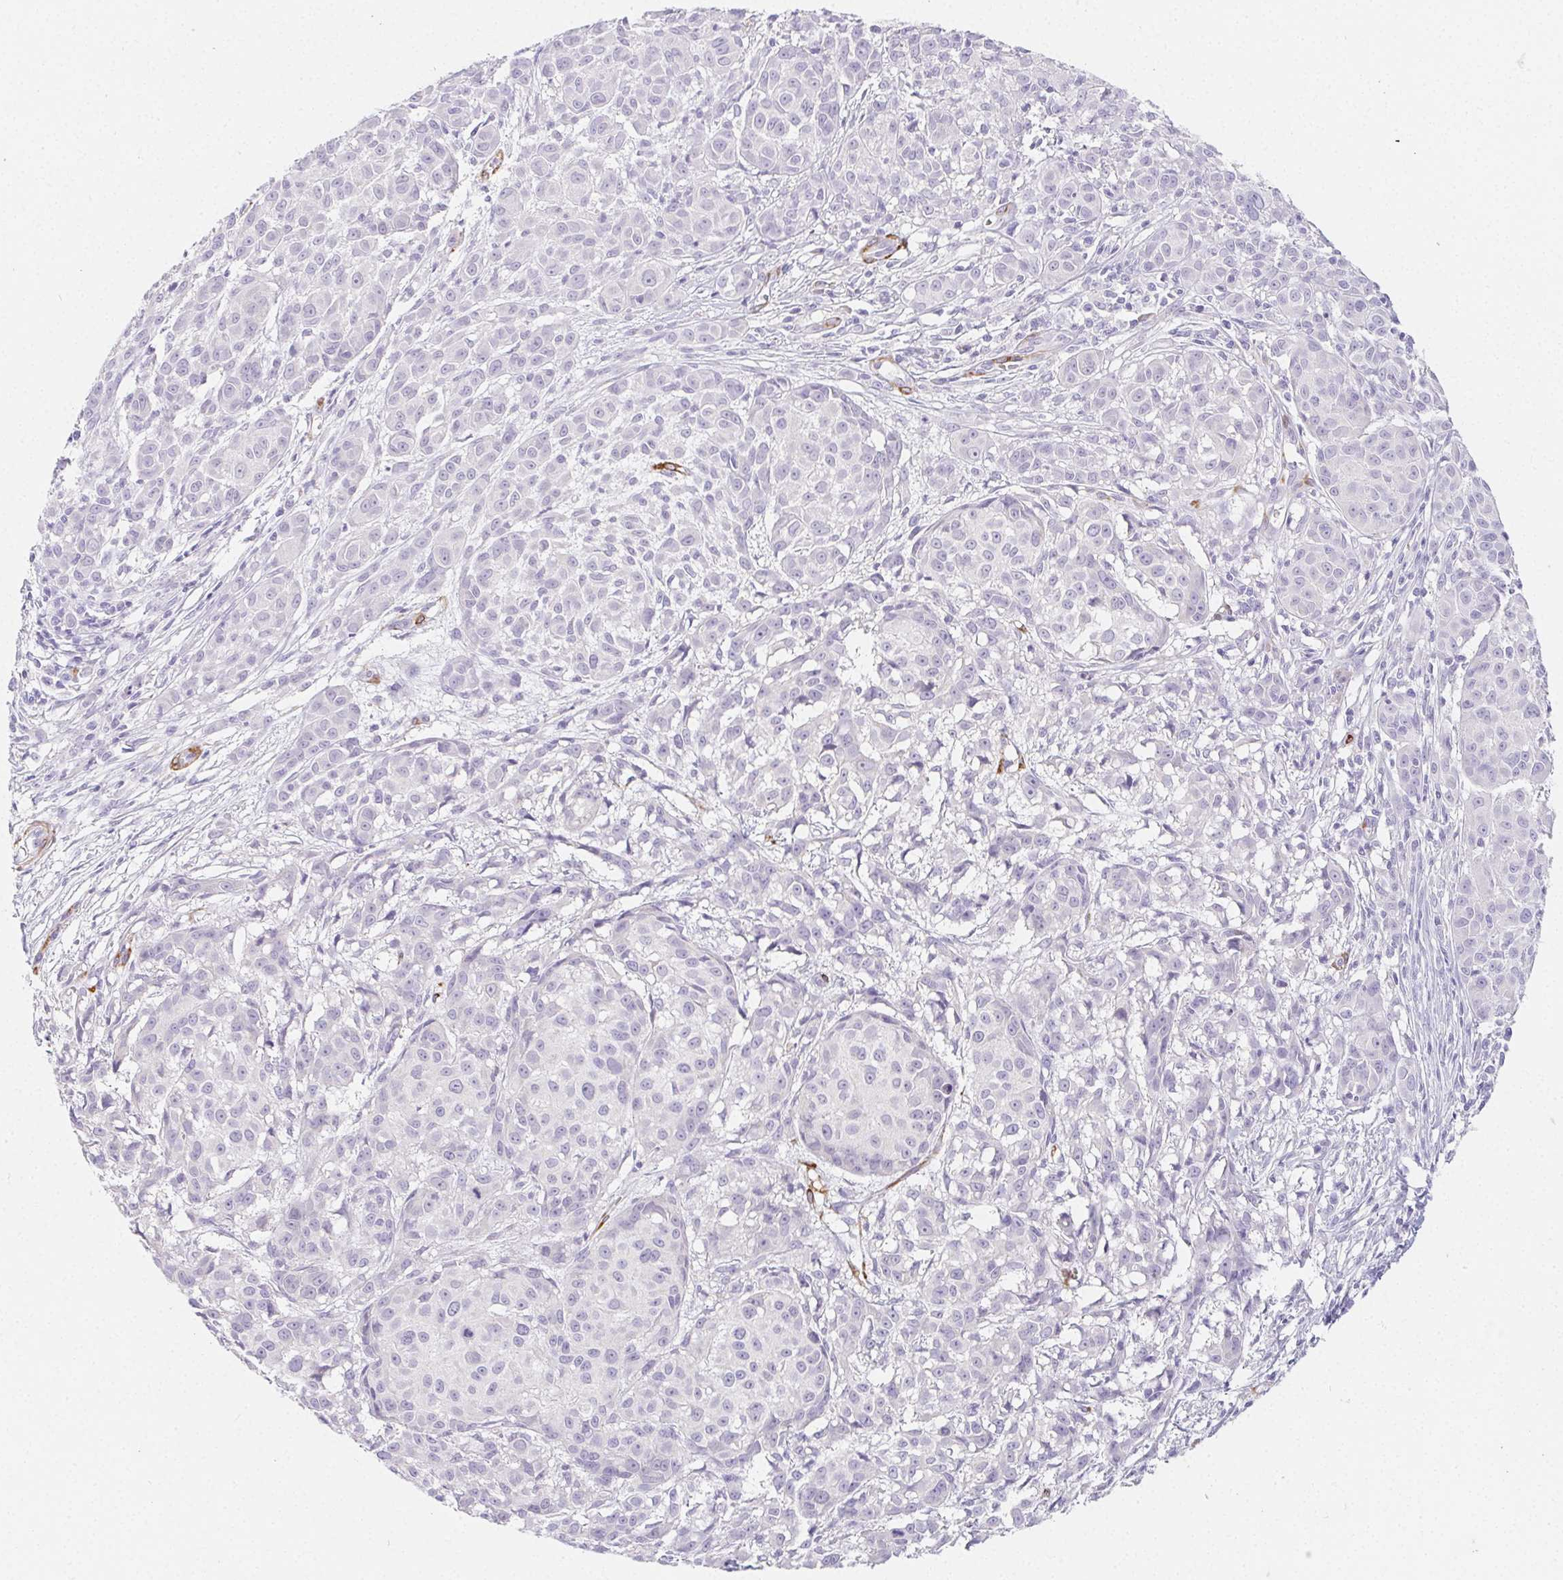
{"staining": {"intensity": "negative", "quantity": "none", "location": "none"}, "tissue": "melanoma", "cell_type": "Tumor cells", "image_type": "cancer", "snomed": [{"axis": "morphology", "description": "Malignant melanoma, NOS"}, {"axis": "topography", "description": "Skin"}], "caption": "IHC photomicrograph of human melanoma stained for a protein (brown), which demonstrates no staining in tumor cells. Brightfield microscopy of immunohistochemistry (IHC) stained with DAB (brown) and hematoxylin (blue), captured at high magnification.", "gene": "HRC", "patient": {"sex": "male", "age": 48}}